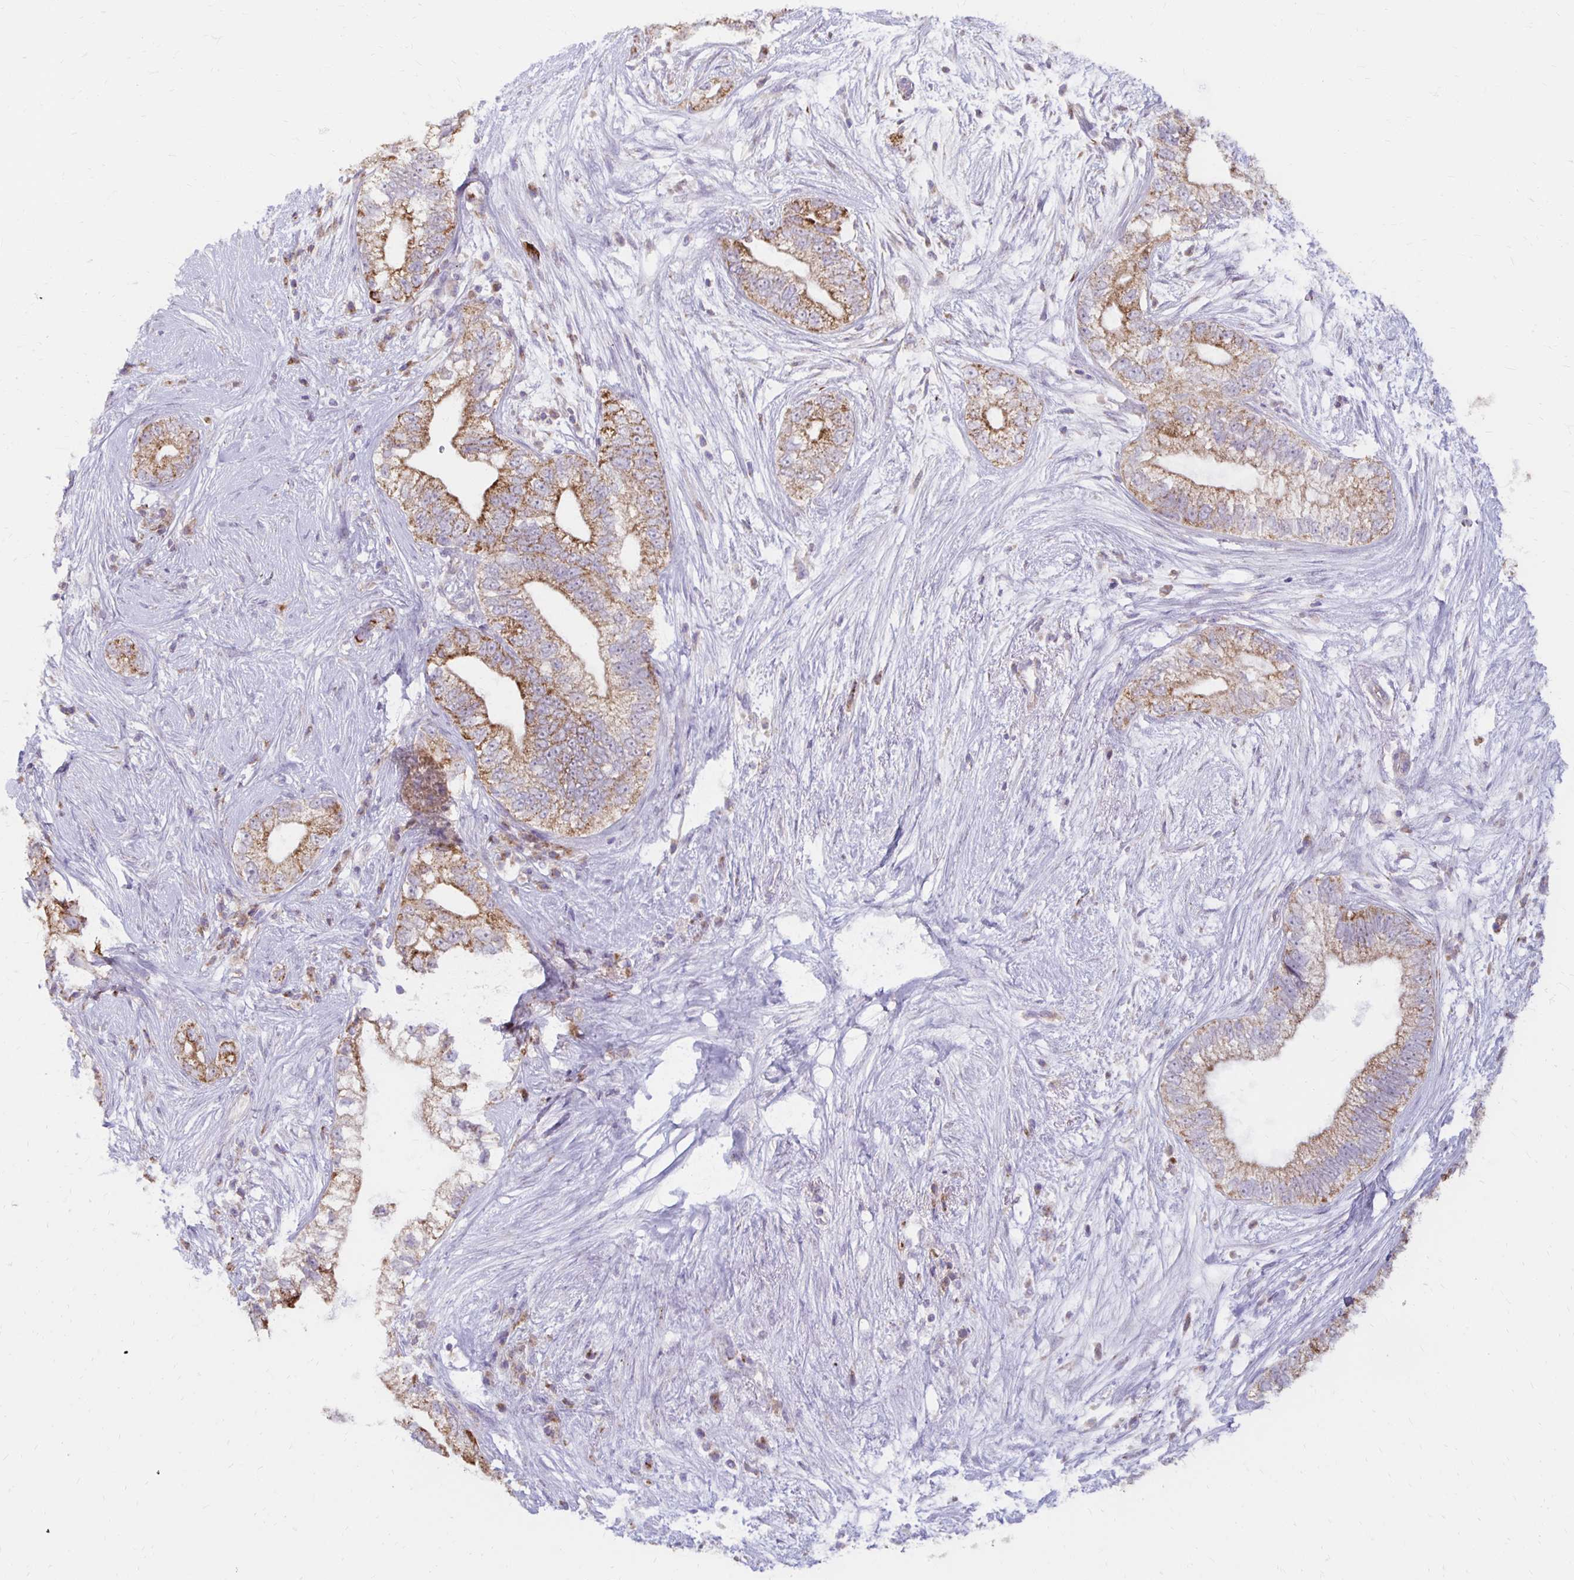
{"staining": {"intensity": "moderate", "quantity": ">75%", "location": "cytoplasmic/membranous"}, "tissue": "pancreatic cancer", "cell_type": "Tumor cells", "image_type": "cancer", "snomed": [{"axis": "morphology", "description": "Adenocarcinoma, NOS"}, {"axis": "topography", "description": "Pancreas"}], "caption": "Protein expression by IHC shows moderate cytoplasmic/membranous expression in approximately >75% of tumor cells in pancreatic adenocarcinoma.", "gene": "IER3", "patient": {"sex": "male", "age": 70}}